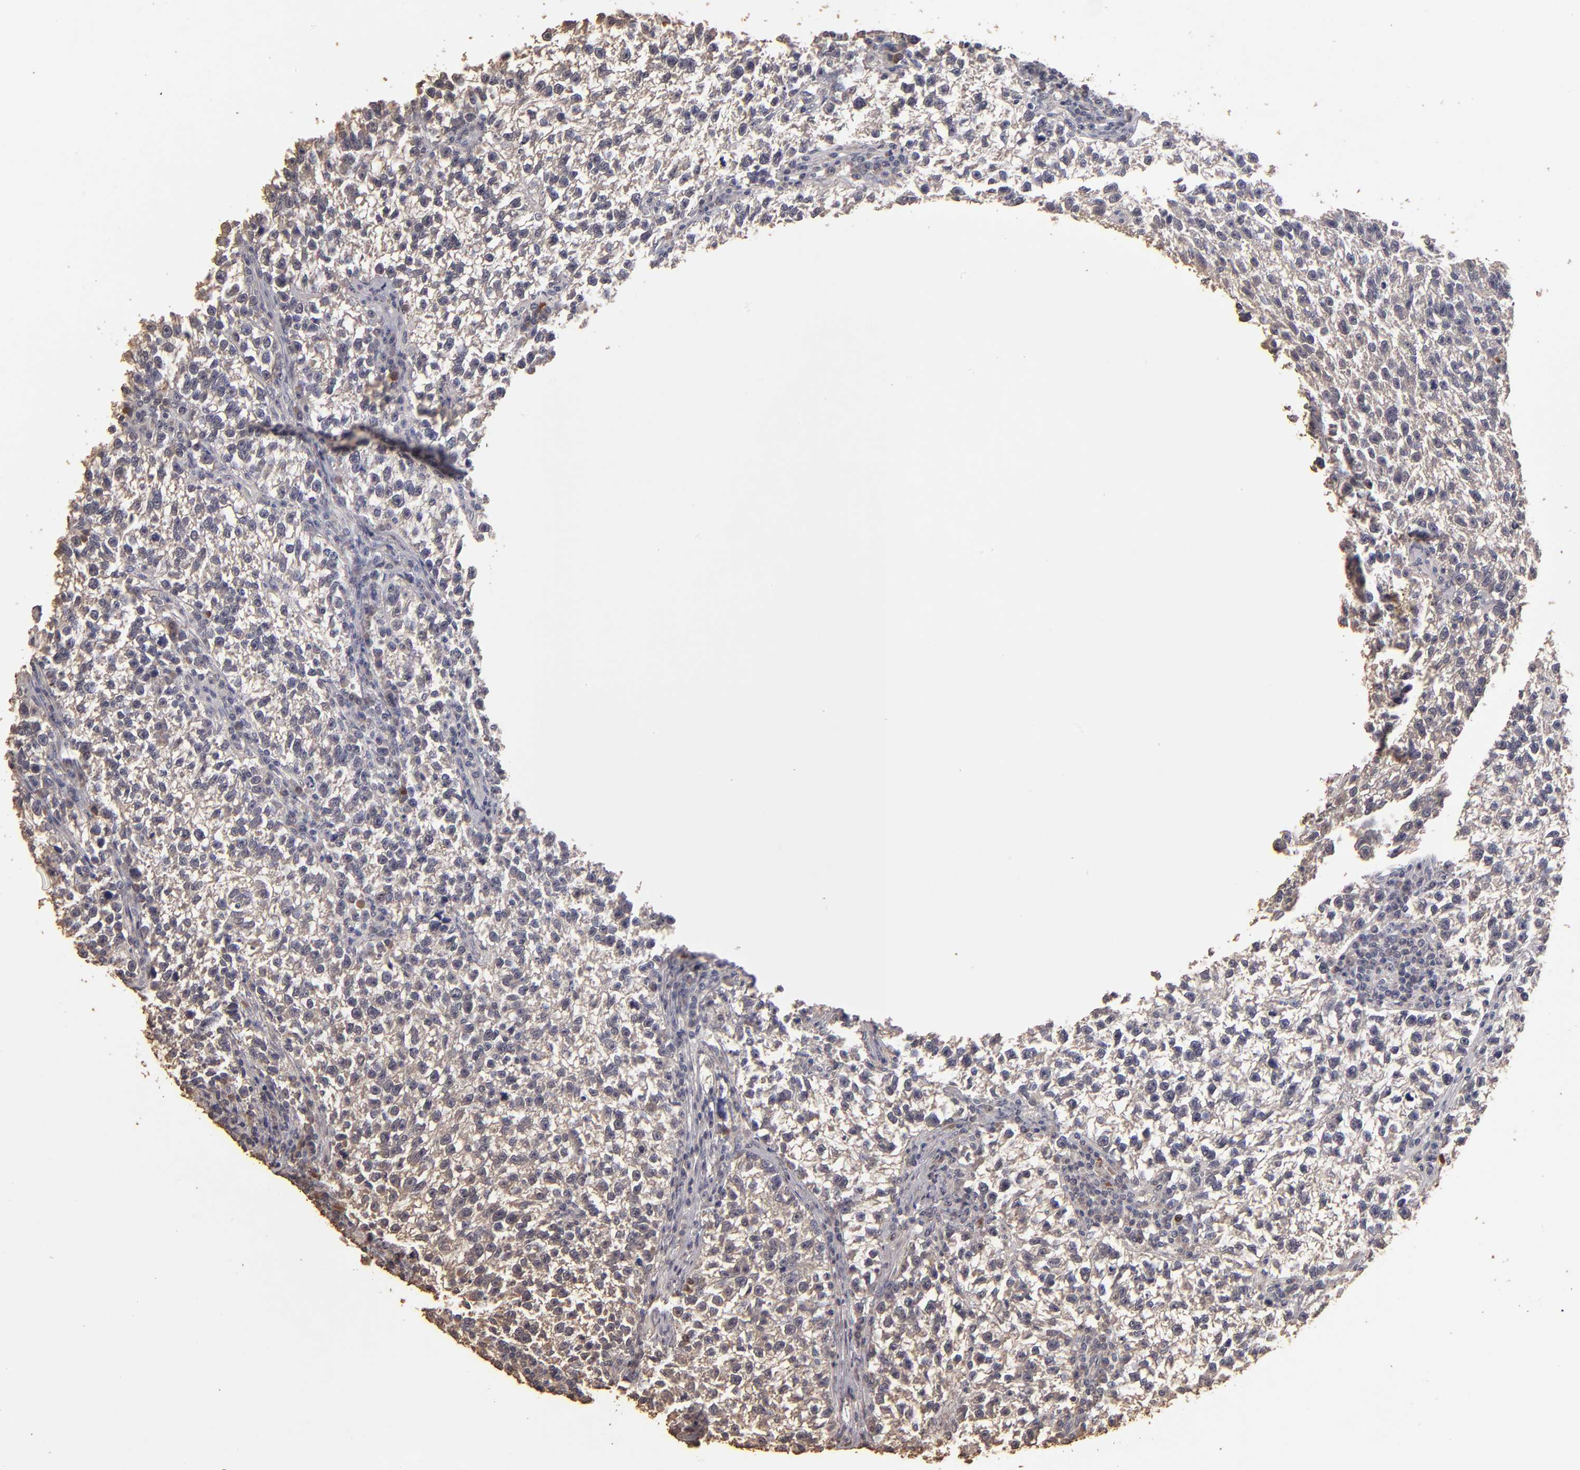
{"staining": {"intensity": "weak", "quantity": "25%-75%", "location": "cytoplasmic/membranous"}, "tissue": "testis cancer", "cell_type": "Tumor cells", "image_type": "cancer", "snomed": [{"axis": "morphology", "description": "Seminoma, NOS"}, {"axis": "topography", "description": "Testis"}], "caption": "Protein staining by IHC shows weak cytoplasmic/membranous expression in about 25%-75% of tumor cells in seminoma (testis).", "gene": "OPHN1", "patient": {"sex": "male", "age": 38}}